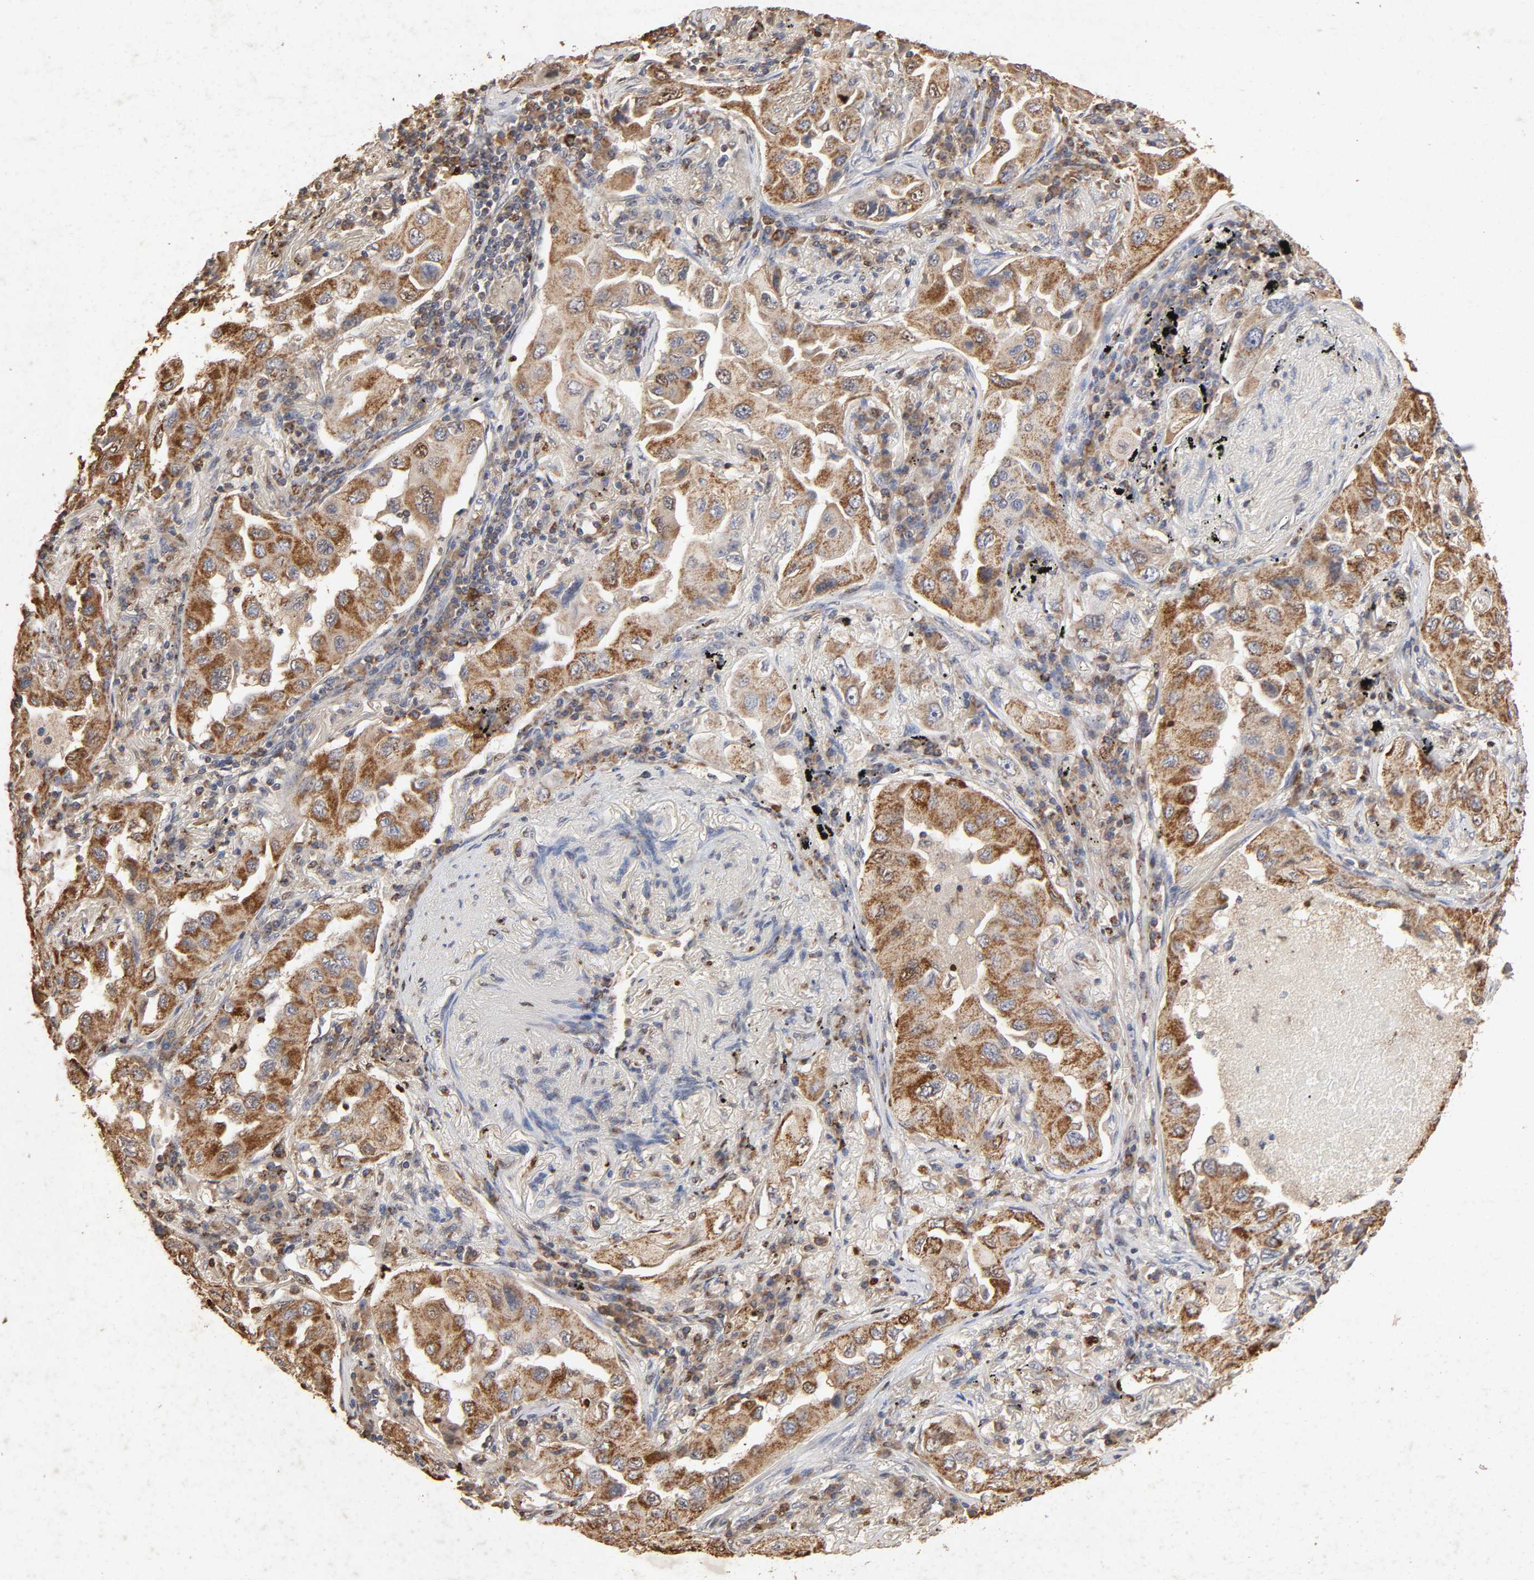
{"staining": {"intensity": "strong", "quantity": "25%-75%", "location": "cytoplasmic/membranous"}, "tissue": "lung cancer", "cell_type": "Tumor cells", "image_type": "cancer", "snomed": [{"axis": "morphology", "description": "Adenocarcinoma, NOS"}, {"axis": "topography", "description": "Lung"}], "caption": "Lung cancer (adenocarcinoma) stained for a protein (brown) exhibits strong cytoplasmic/membranous positive positivity in about 25%-75% of tumor cells.", "gene": "CYCS", "patient": {"sex": "female", "age": 65}}